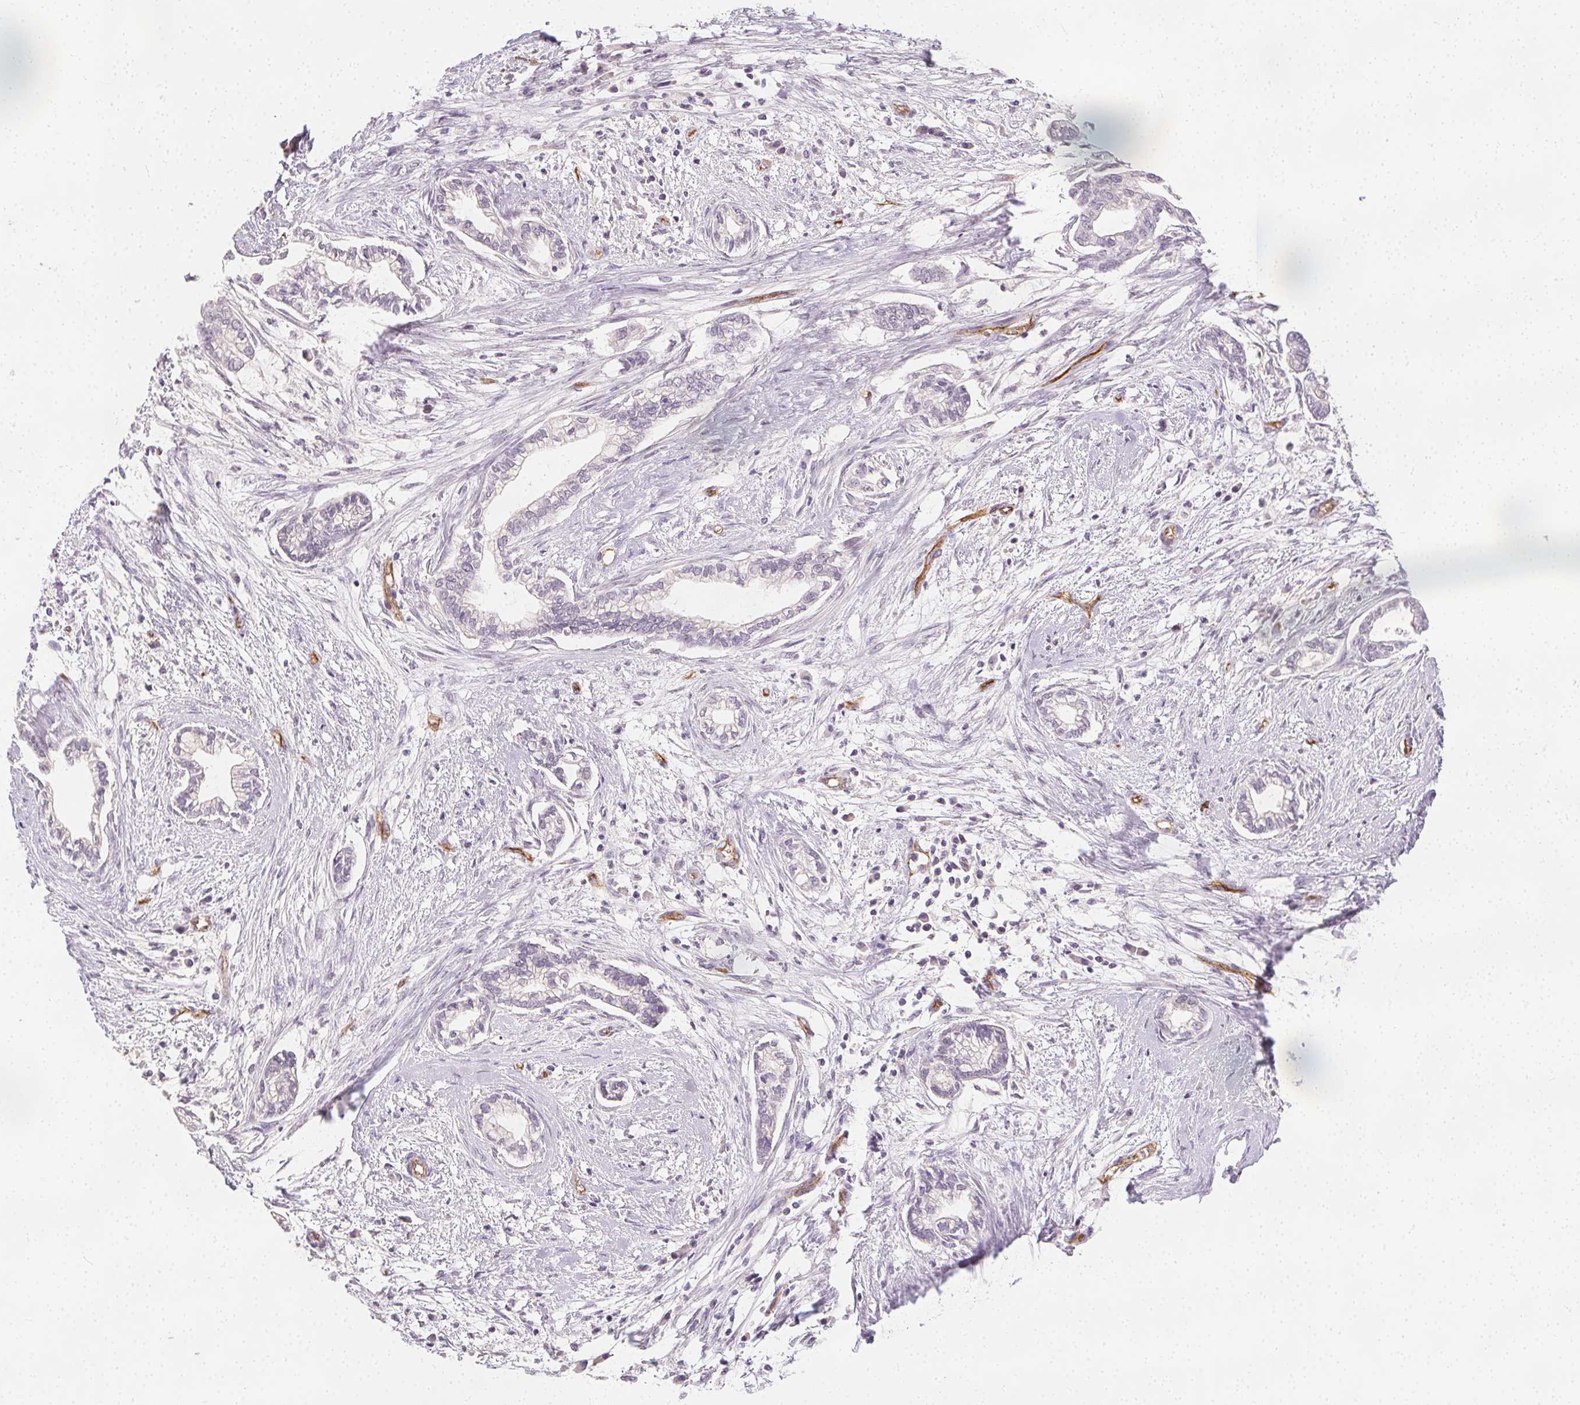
{"staining": {"intensity": "negative", "quantity": "none", "location": "none"}, "tissue": "cervical cancer", "cell_type": "Tumor cells", "image_type": "cancer", "snomed": [{"axis": "morphology", "description": "Adenocarcinoma, NOS"}, {"axis": "topography", "description": "Cervix"}], "caption": "Tumor cells show no significant protein positivity in cervical cancer. (DAB IHC with hematoxylin counter stain).", "gene": "PODXL", "patient": {"sex": "female", "age": 62}}